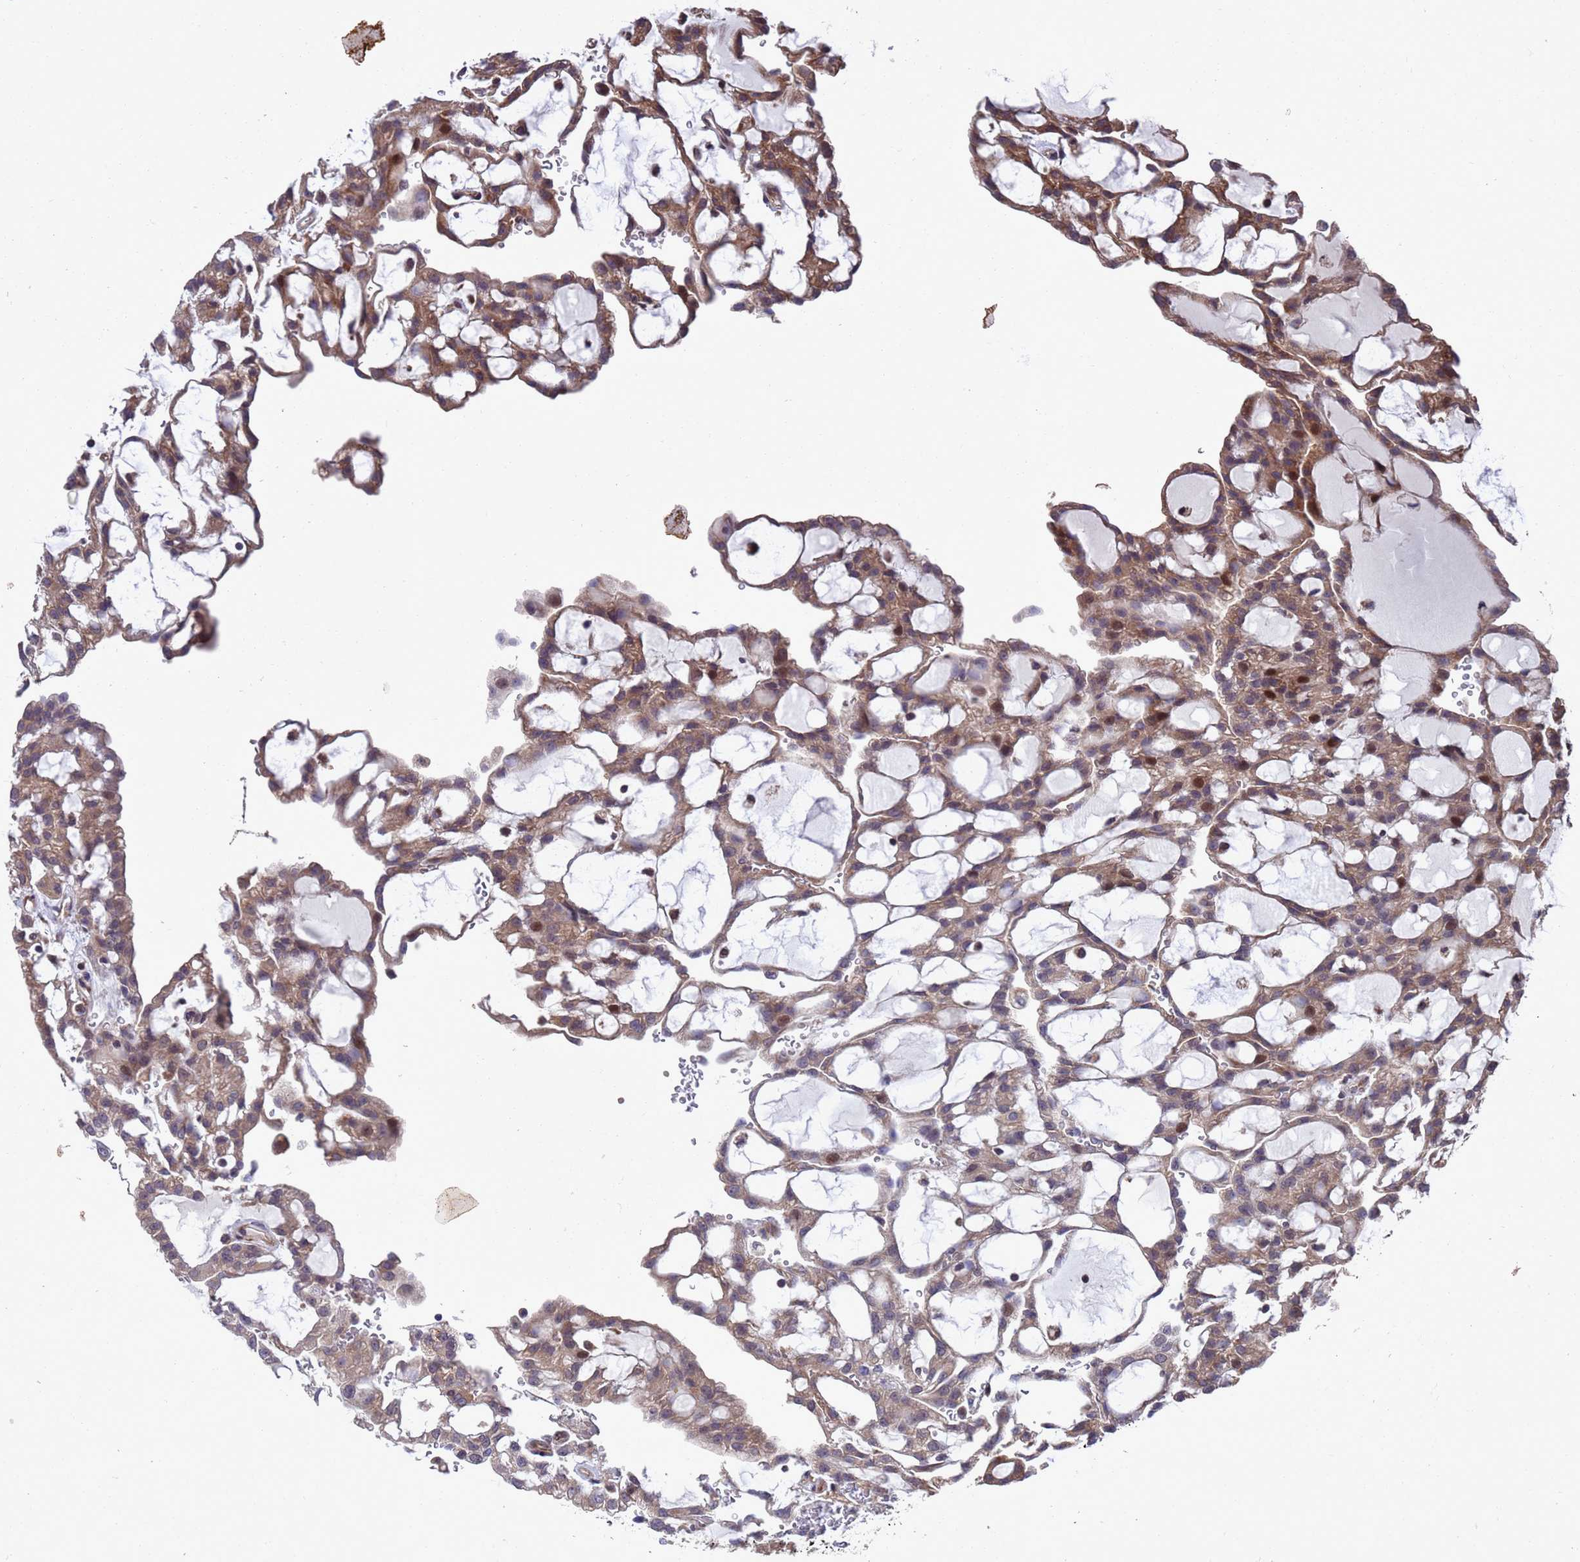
{"staining": {"intensity": "moderate", "quantity": ">75%", "location": "cytoplasmic/membranous,nuclear"}, "tissue": "renal cancer", "cell_type": "Tumor cells", "image_type": "cancer", "snomed": [{"axis": "morphology", "description": "Adenocarcinoma, NOS"}, {"axis": "topography", "description": "Kidney"}], "caption": "Protein analysis of renal adenocarcinoma tissue shows moderate cytoplasmic/membranous and nuclear positivity in approximately >75% of tumor cells.", "gene": "TBK1", "patient": {"sex": "male", "age": 63}}